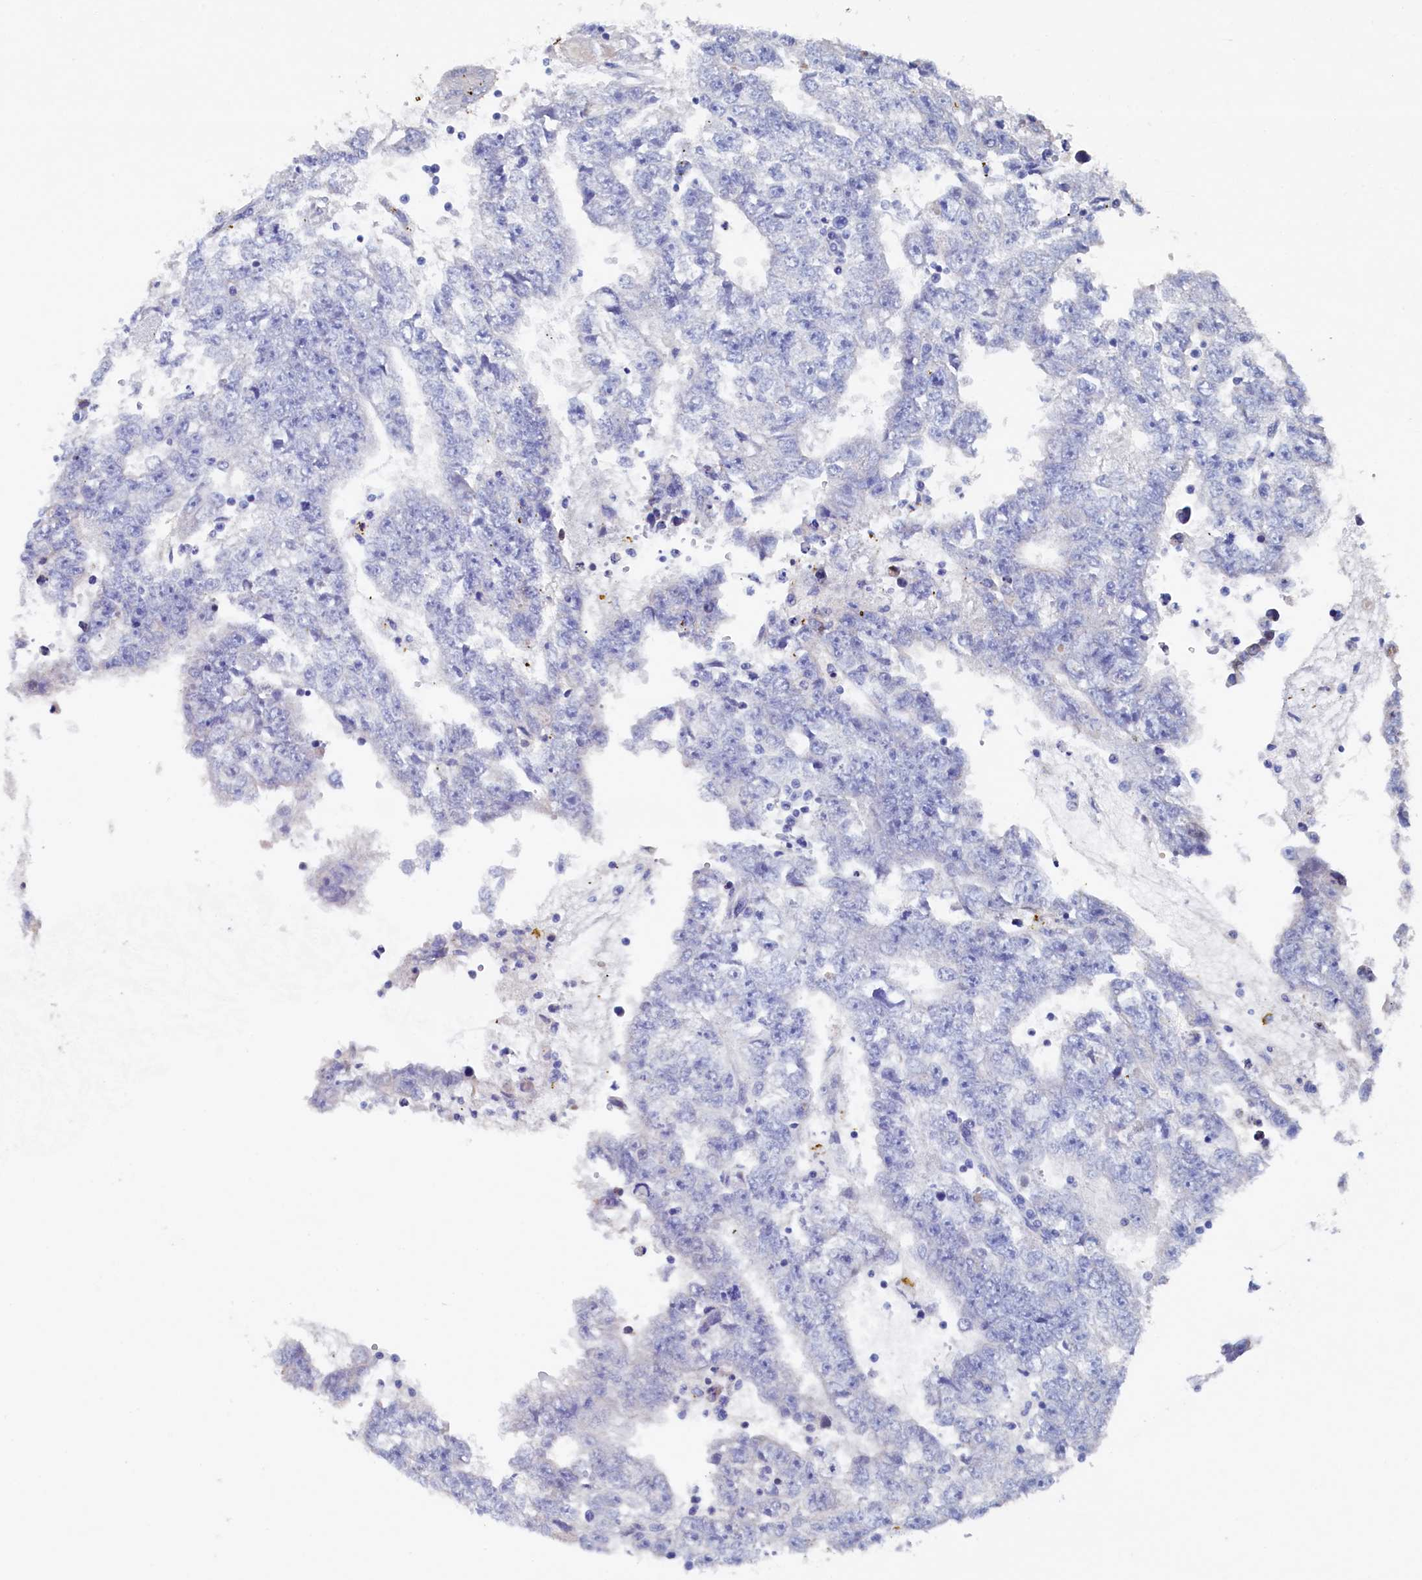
{"staining": {"intensity": "negative", "quantity": "none", "location": "none"}, "tissue": "testis cancer", "cell_type": "Tumor cells", "image_type": "cancer", "snomed": [{"axis": "morphology", "description": "Carcinoma, Embryonal, NOS"}, {"axis": "topography", "description": "Testis"}], "caption": "This is an IHC photomicrograph of human testis cancer (embryonal carcinoma). There is no staining in tumor cells.", "gene": "C11orf54", "patient": {"sex": "male", "age": 25}}